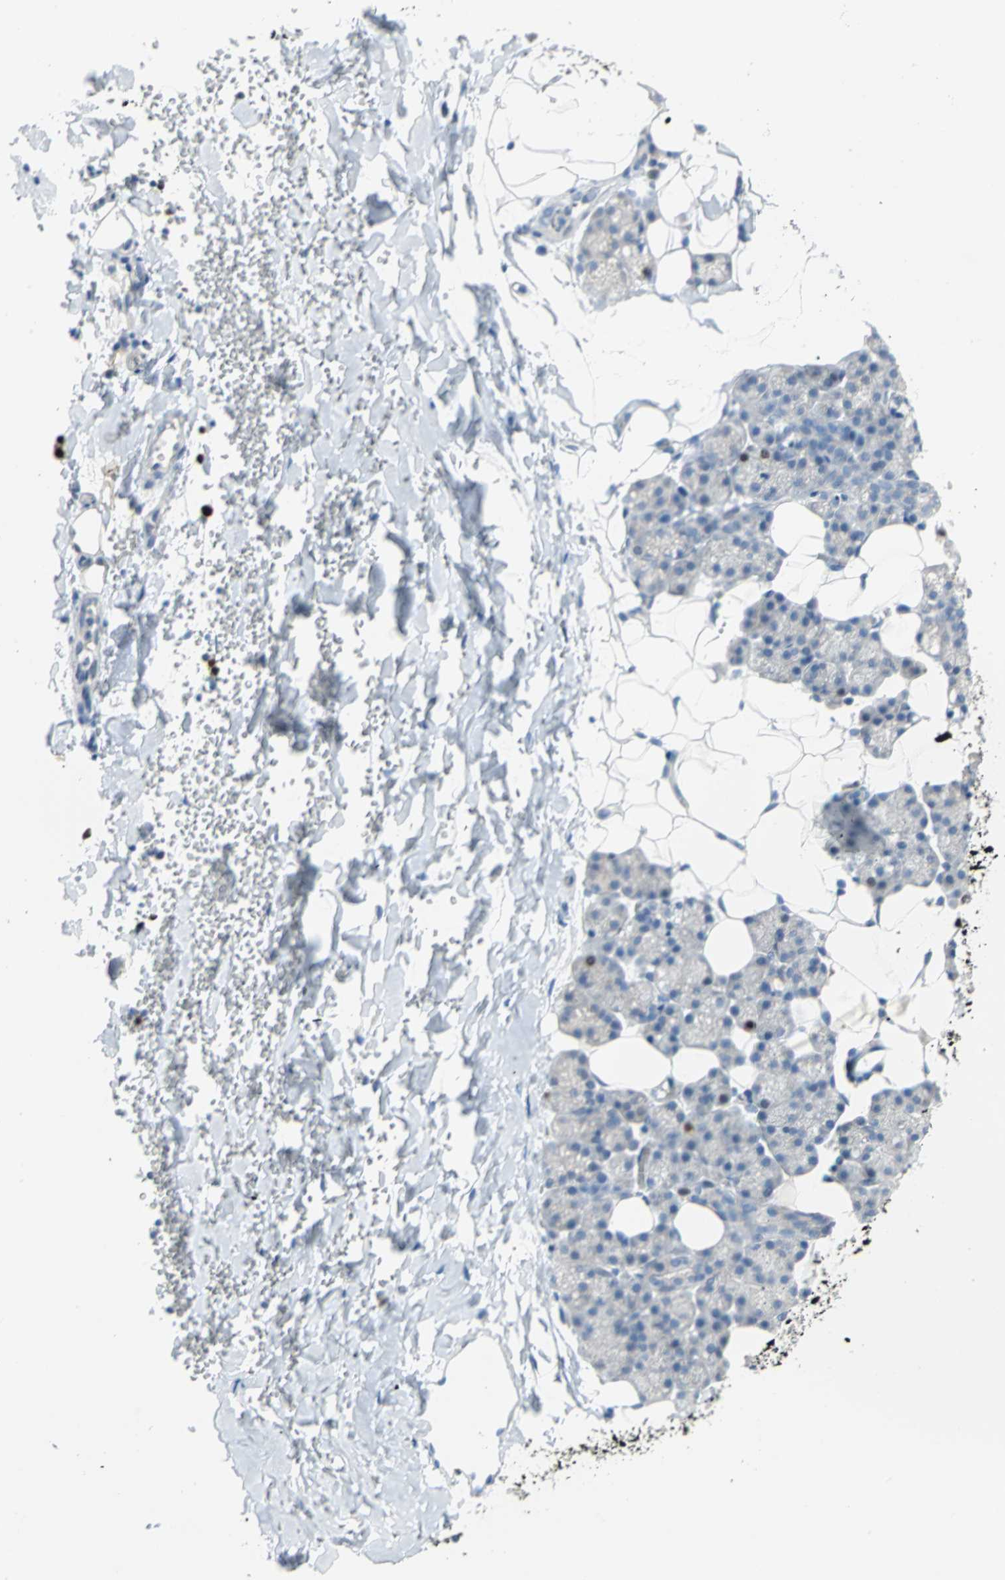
{"staining": {"intensity": "negative", "quantity": "none", "location": "none"}, "tissue": "salivary gland", "cell_type": "Glandular cells", "image_type": "normal", "snomed": [{"axis": "morphology", "description": "Normal tissue, NOS"}, {"axis": "topography", "description": "Lymph node"}, {"axis": "topography", "description": "Salivary gland"}], "caption": "Human salivary gland stained for a protein using immunohistochemistry shows no positivity in glandular cells.", "gene": "MCM4", "patient": {"sex": "male", "age": 8}}